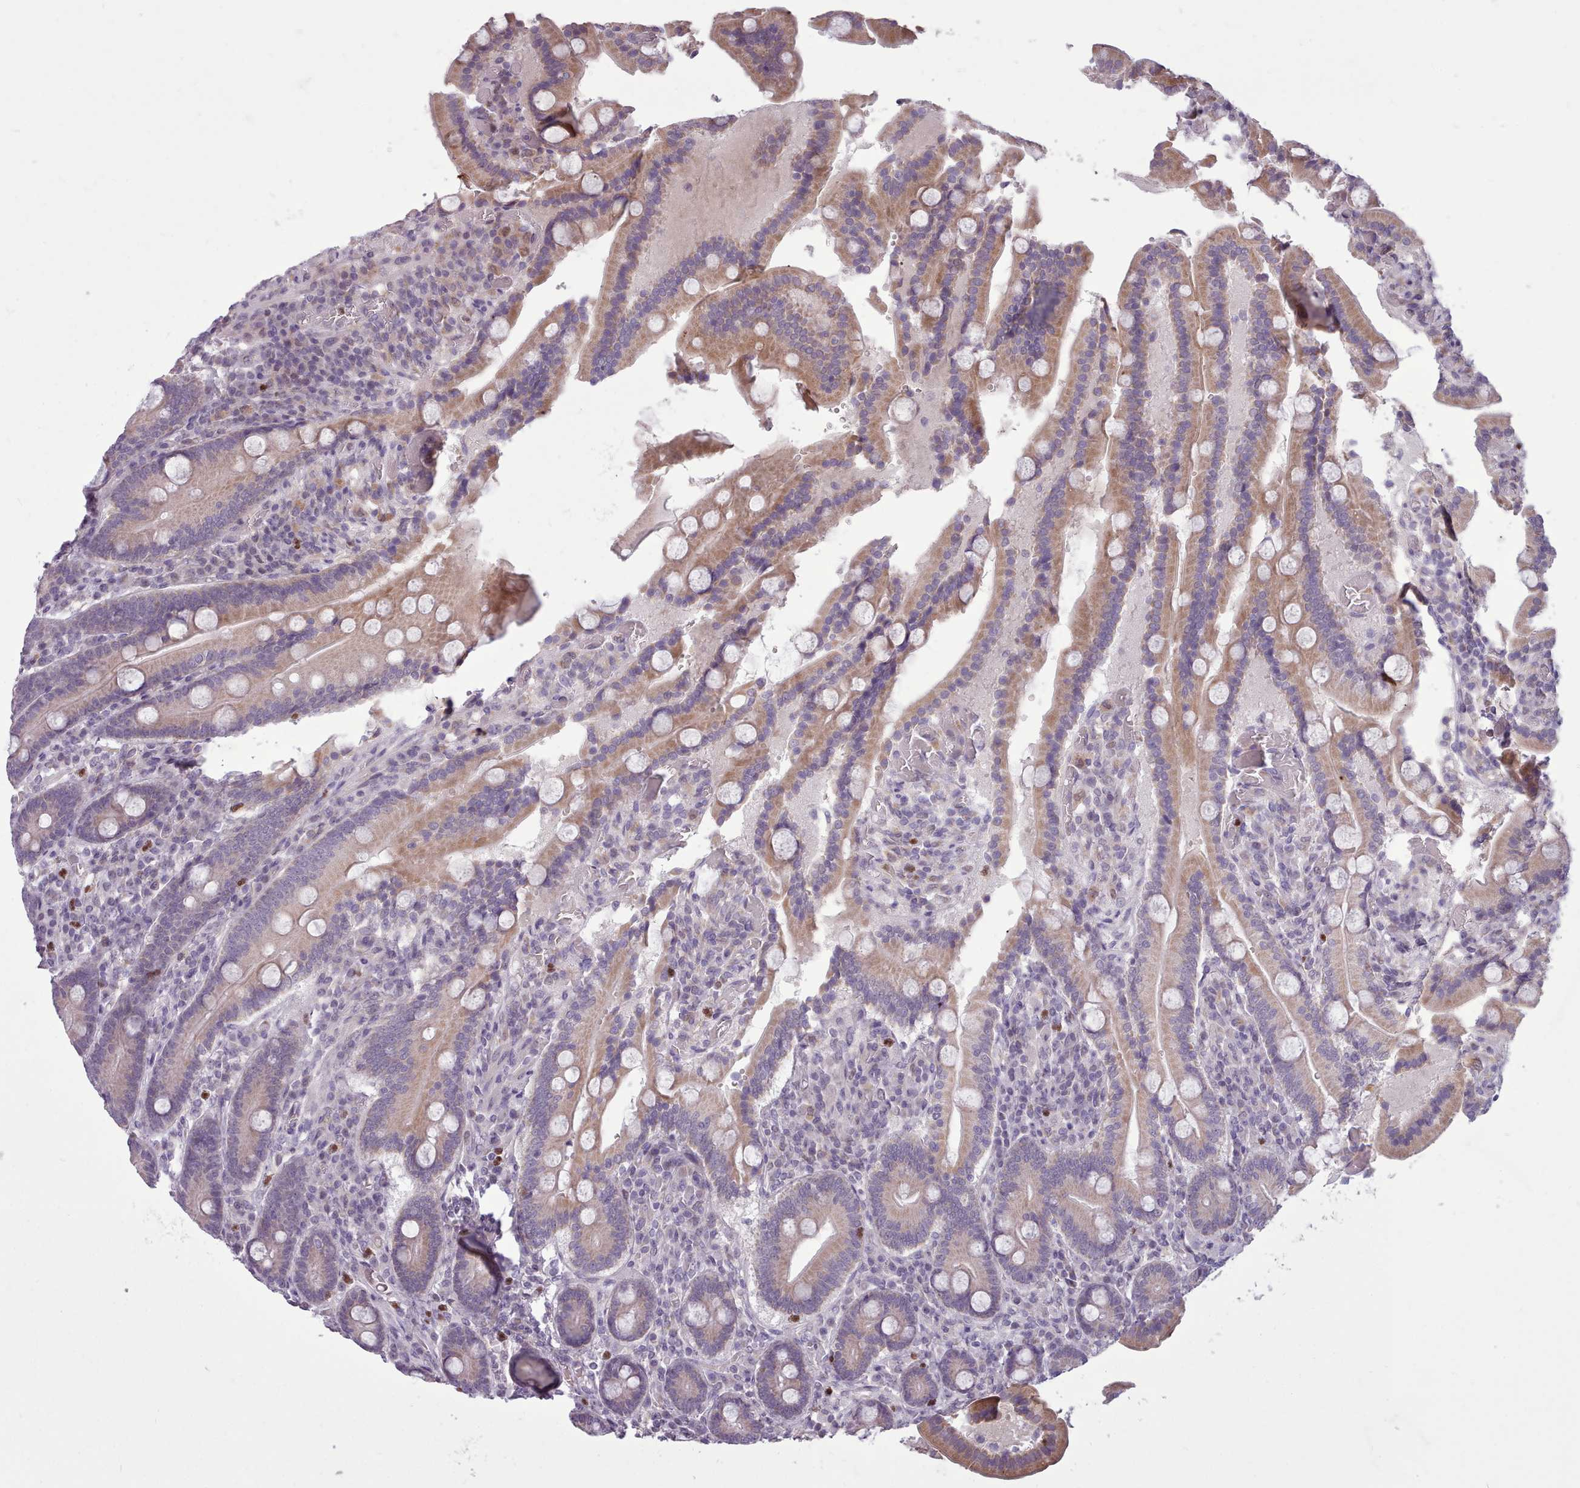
{"staining": {"intensity": "moderate", "quantity": "25%-75%", "location": "cytoplasmic/membranous"}, "tissue": "duodenum", "cell_type": "Glandular cells", "image_type": "normal", "snomed": [{"axis": "morphology", "description": "Normal tissue, NOS"}, {"axis": "topography", "description": "Duodenum"}], "caption": "This is a micrograph of IHC staining of benign duodenum, which shows moderate staining in the cytoplasmic/membranous of glandular cells.", "gene": "SLURP1", "patient": {"sex": "female", "age": 62}}